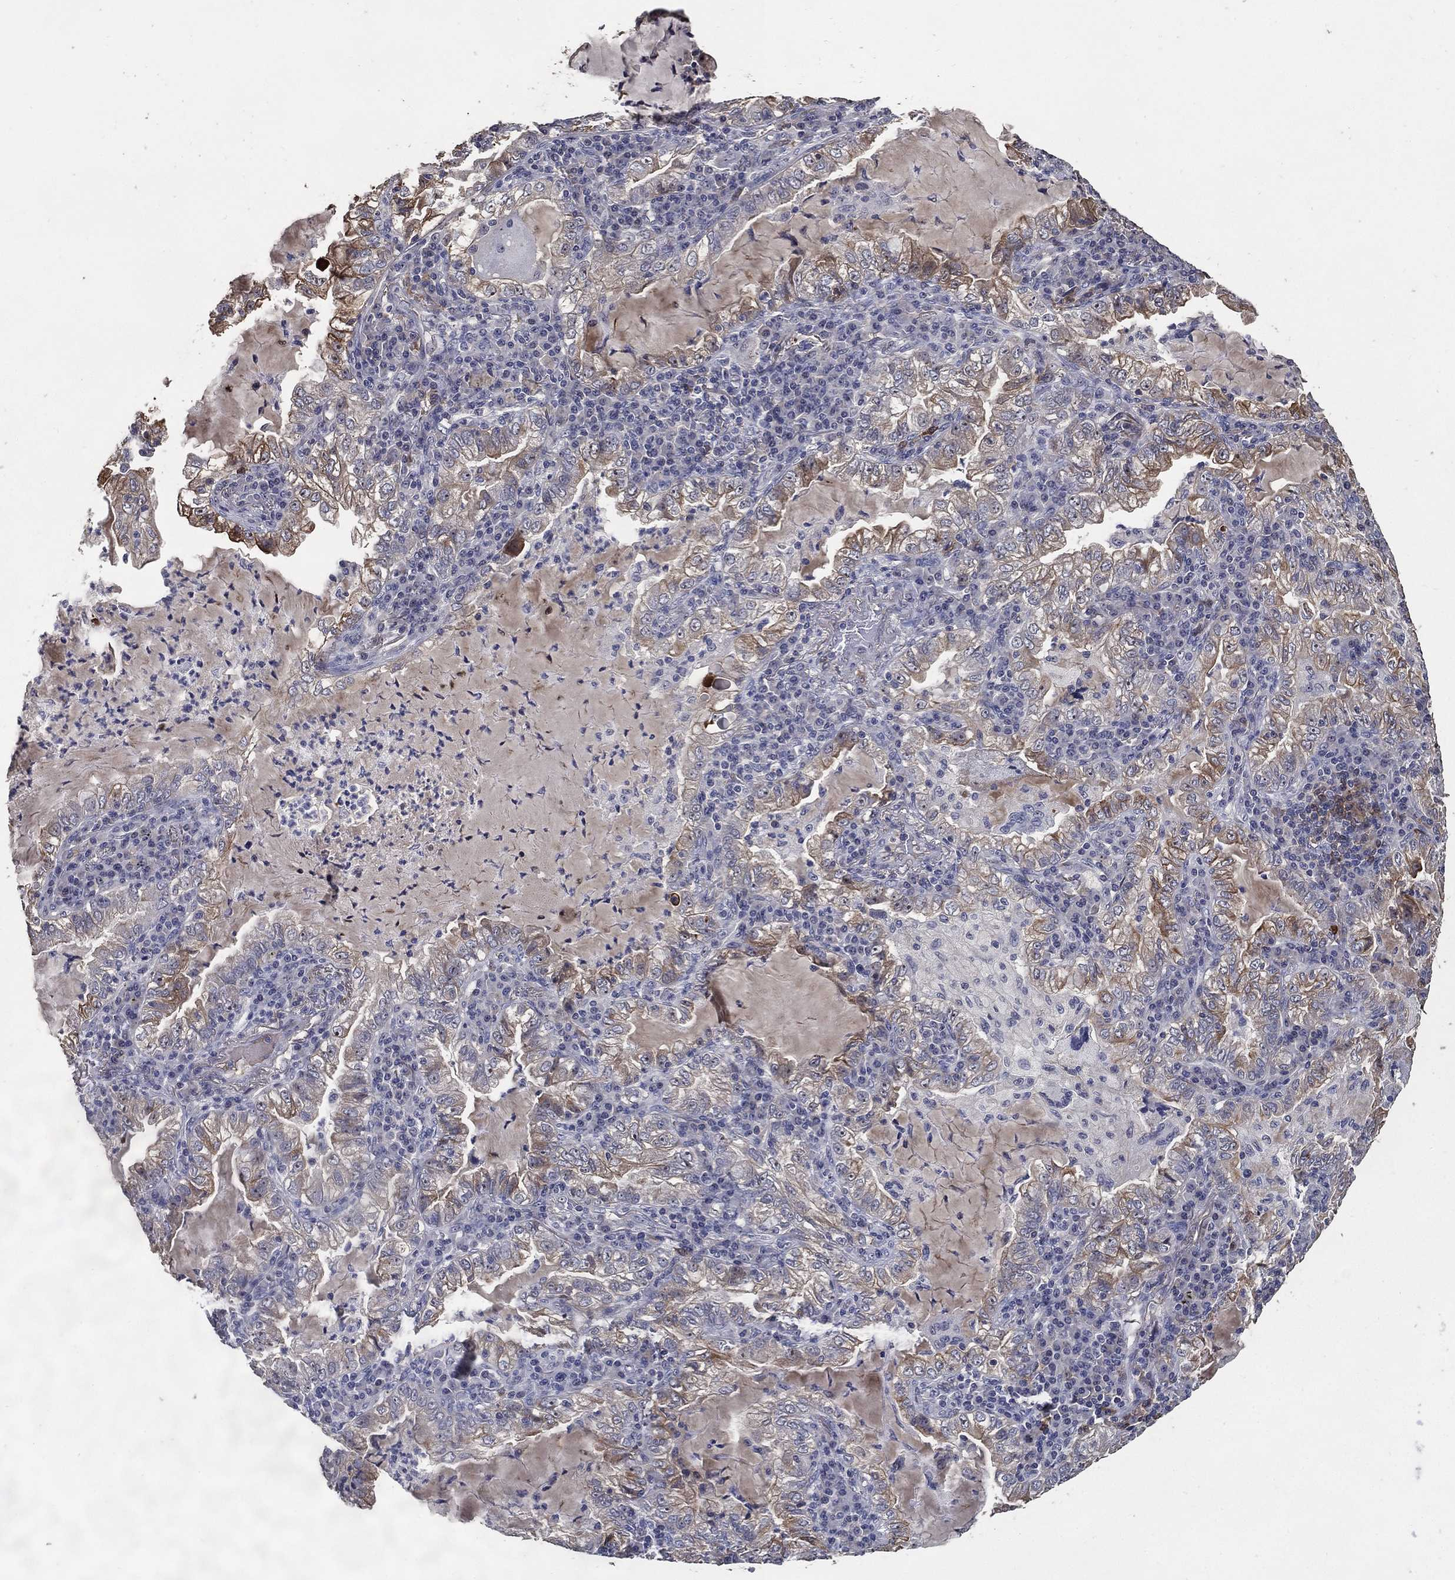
{"staining": {"intensity": "moderate", "quantity": "<25%", "location": "cytoplasmic/membranous"}, "tissue": "lung cancer", "cell_type": "Tumor cells", "image_type": "cancer", "snomed": [{"axis": "morphology", "description": "Adenocarcinoma, NOS"}, {"axis": "topography", "description": "Lung"}], "caption": "Protein expression analysis of human lung adenocarcinoma reveals moderate cytoplasmic/membranous positivity in about <25% of tumor cells. The protein of interest is shown in brown color, while the nuclei are stained blue.", "gene": "EFNA1", "patient": {"sex": "female", "age": 73}}